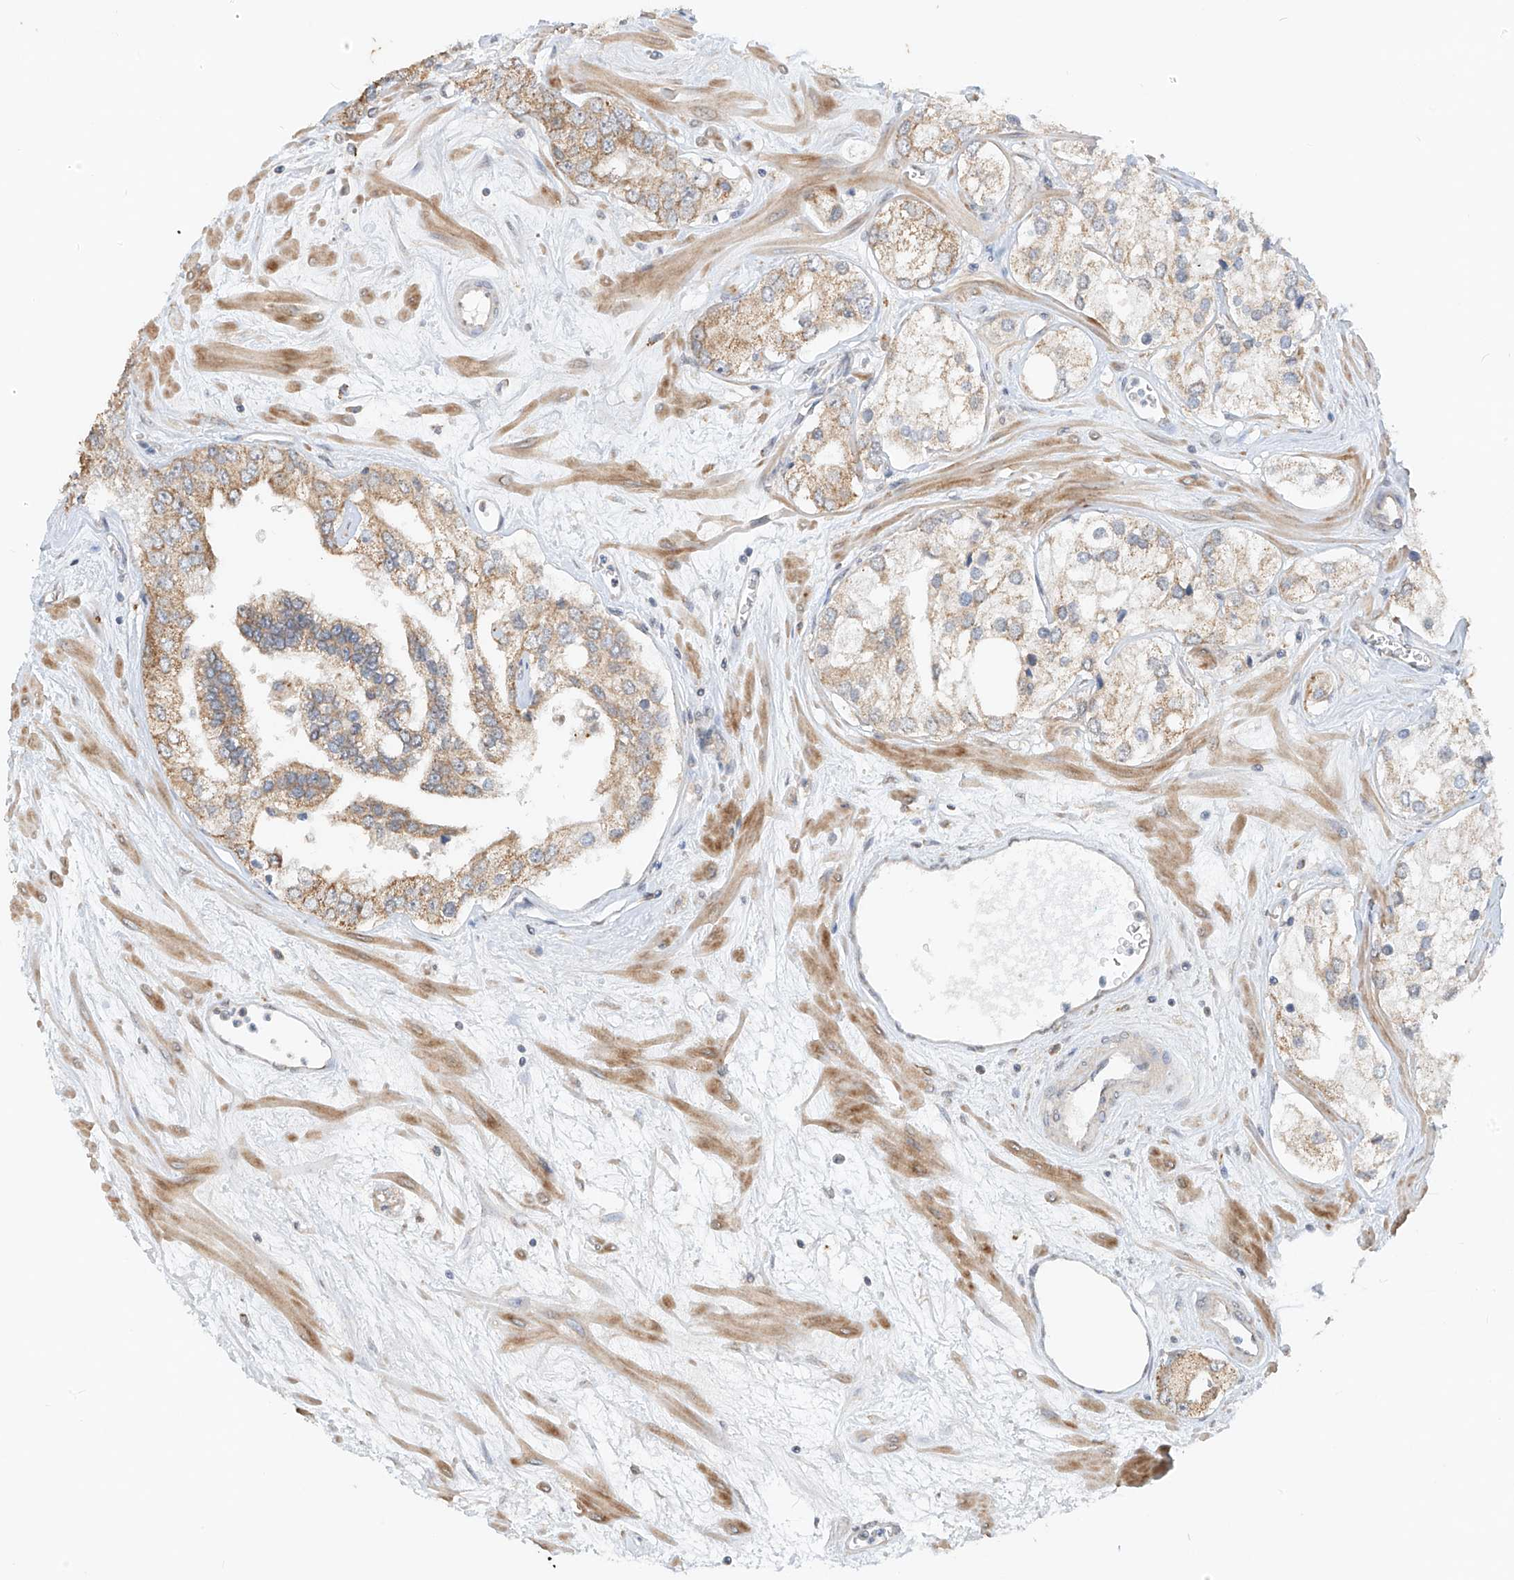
{"staining": {"intensity": "weak", "quantity": ">75%", "location": "cytoplasmic/membranous"}, "tissue": "prostate cancer", "cell_type": "Tumor cells", "image_type": "cancer", "snomed": [{"axis": "morphology", "description": "Adenocarcinoma, High grade"}, {"axis": "topography", "description": "Prostate"}], "caption": "Immunohistochemical staining of human prostate cancer reveals low levels of weak cytoplasmic/membranous staining in about >75% of tumor cells.", "gene": "MTUS2", "patient": {"sex": "male", "age": 66}}